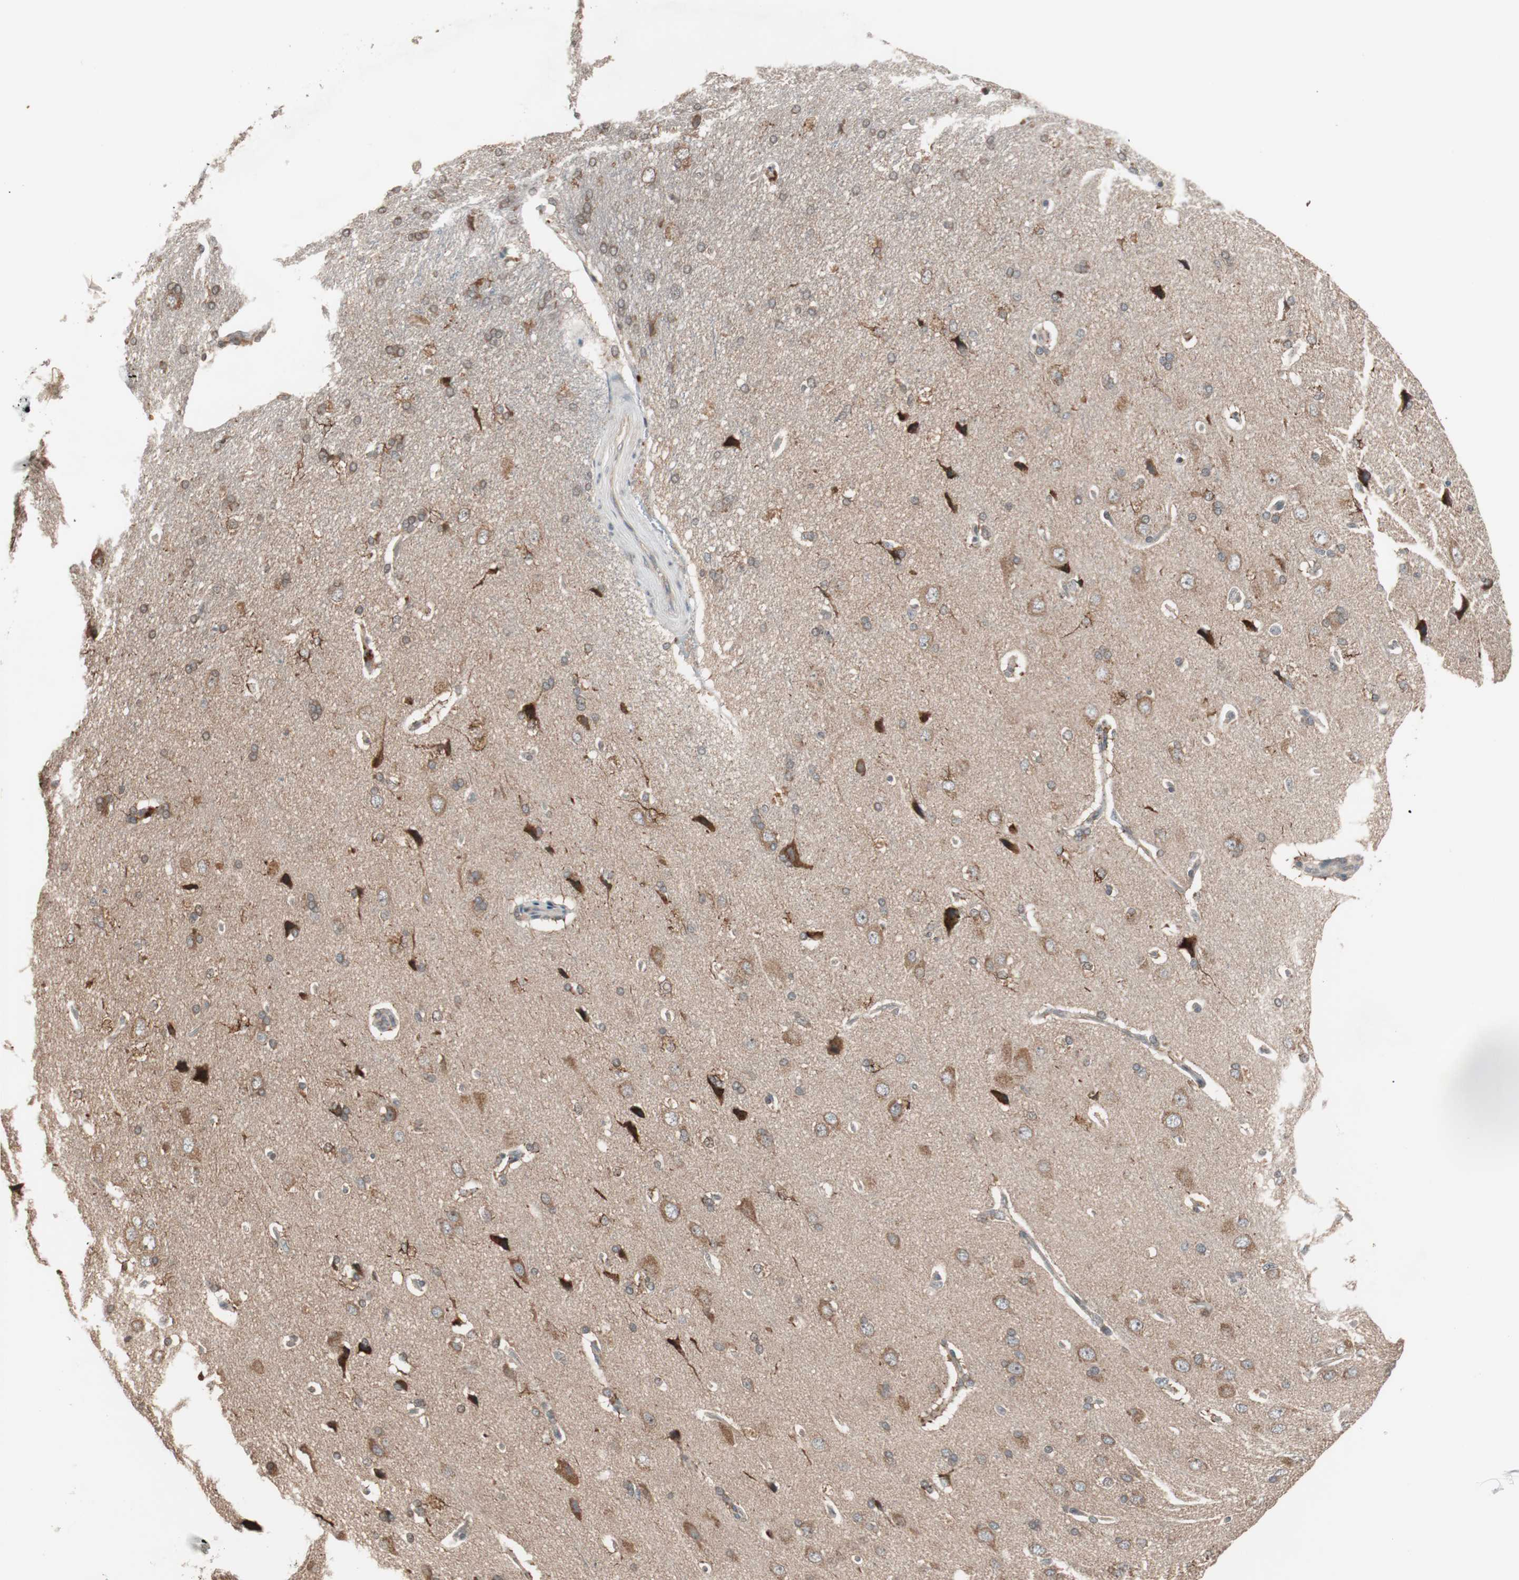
{"staining": {"intensity": "weak", "quantity": "25%-75%", "location": "cytoplasmic/membranous"}, "tissue": "cerebral cortex", "cell_type": "Endothelial cells", "image_type": "normal", "snomed": [{"axis": "morphology", "description": "Normal tissue, NOS"}, {"axis": "topography", "description": "Cerebral cortex"}], "caption": "Brown immunohistochemical staining in unremarkable human cerebral cortex reveals weak cytoplasmic/membranous expression in about 25%-75% of endothelial cells. (IHC, brightfield microscopy, high magnification).", "gene": "FBXO5", "patient": {"sex": "male", "age": 62}}